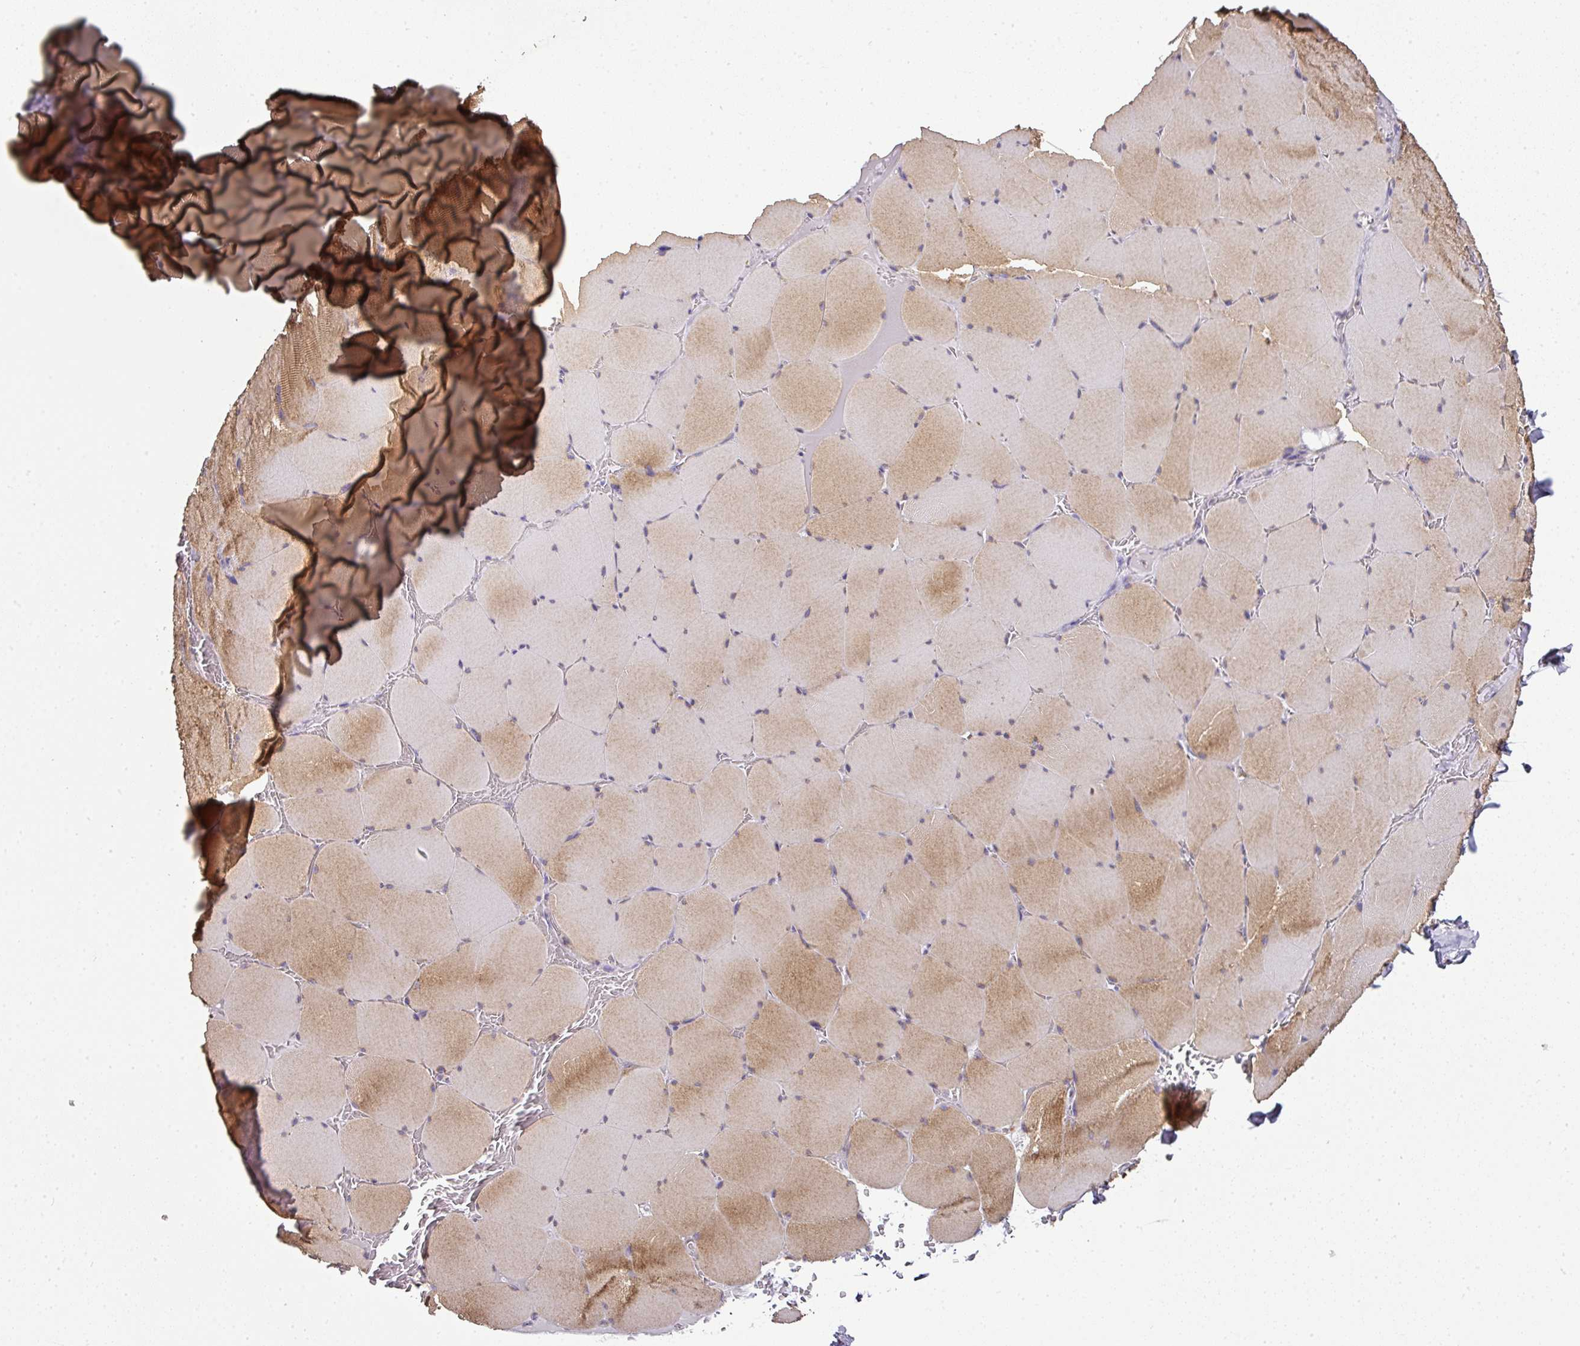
{"staining": {"intensity": "moderate", "quantity": "25%-75%", "location": "cytoplasmic/membranous"}, "tissue": "skeletal muscle", "cell_type": "Myocytes", "image_type": "normal", "snomed": [{"axis": "morphology", "description": "Normal tissue, NOS"}, {"axis": "topography", "description": "Skeletal muscle"}, {"axis": "topography", "description": "Head-Neck"}], "caption": "Approximately 25%-75% of myocytes in normal skeletal muscle demonstrate moderate cytoplasmic/membranous protein positivity as visualized by brown immunohistochemical staining.", "gene": "JPH2", "patient": {"sex": "male", "age": 66}}